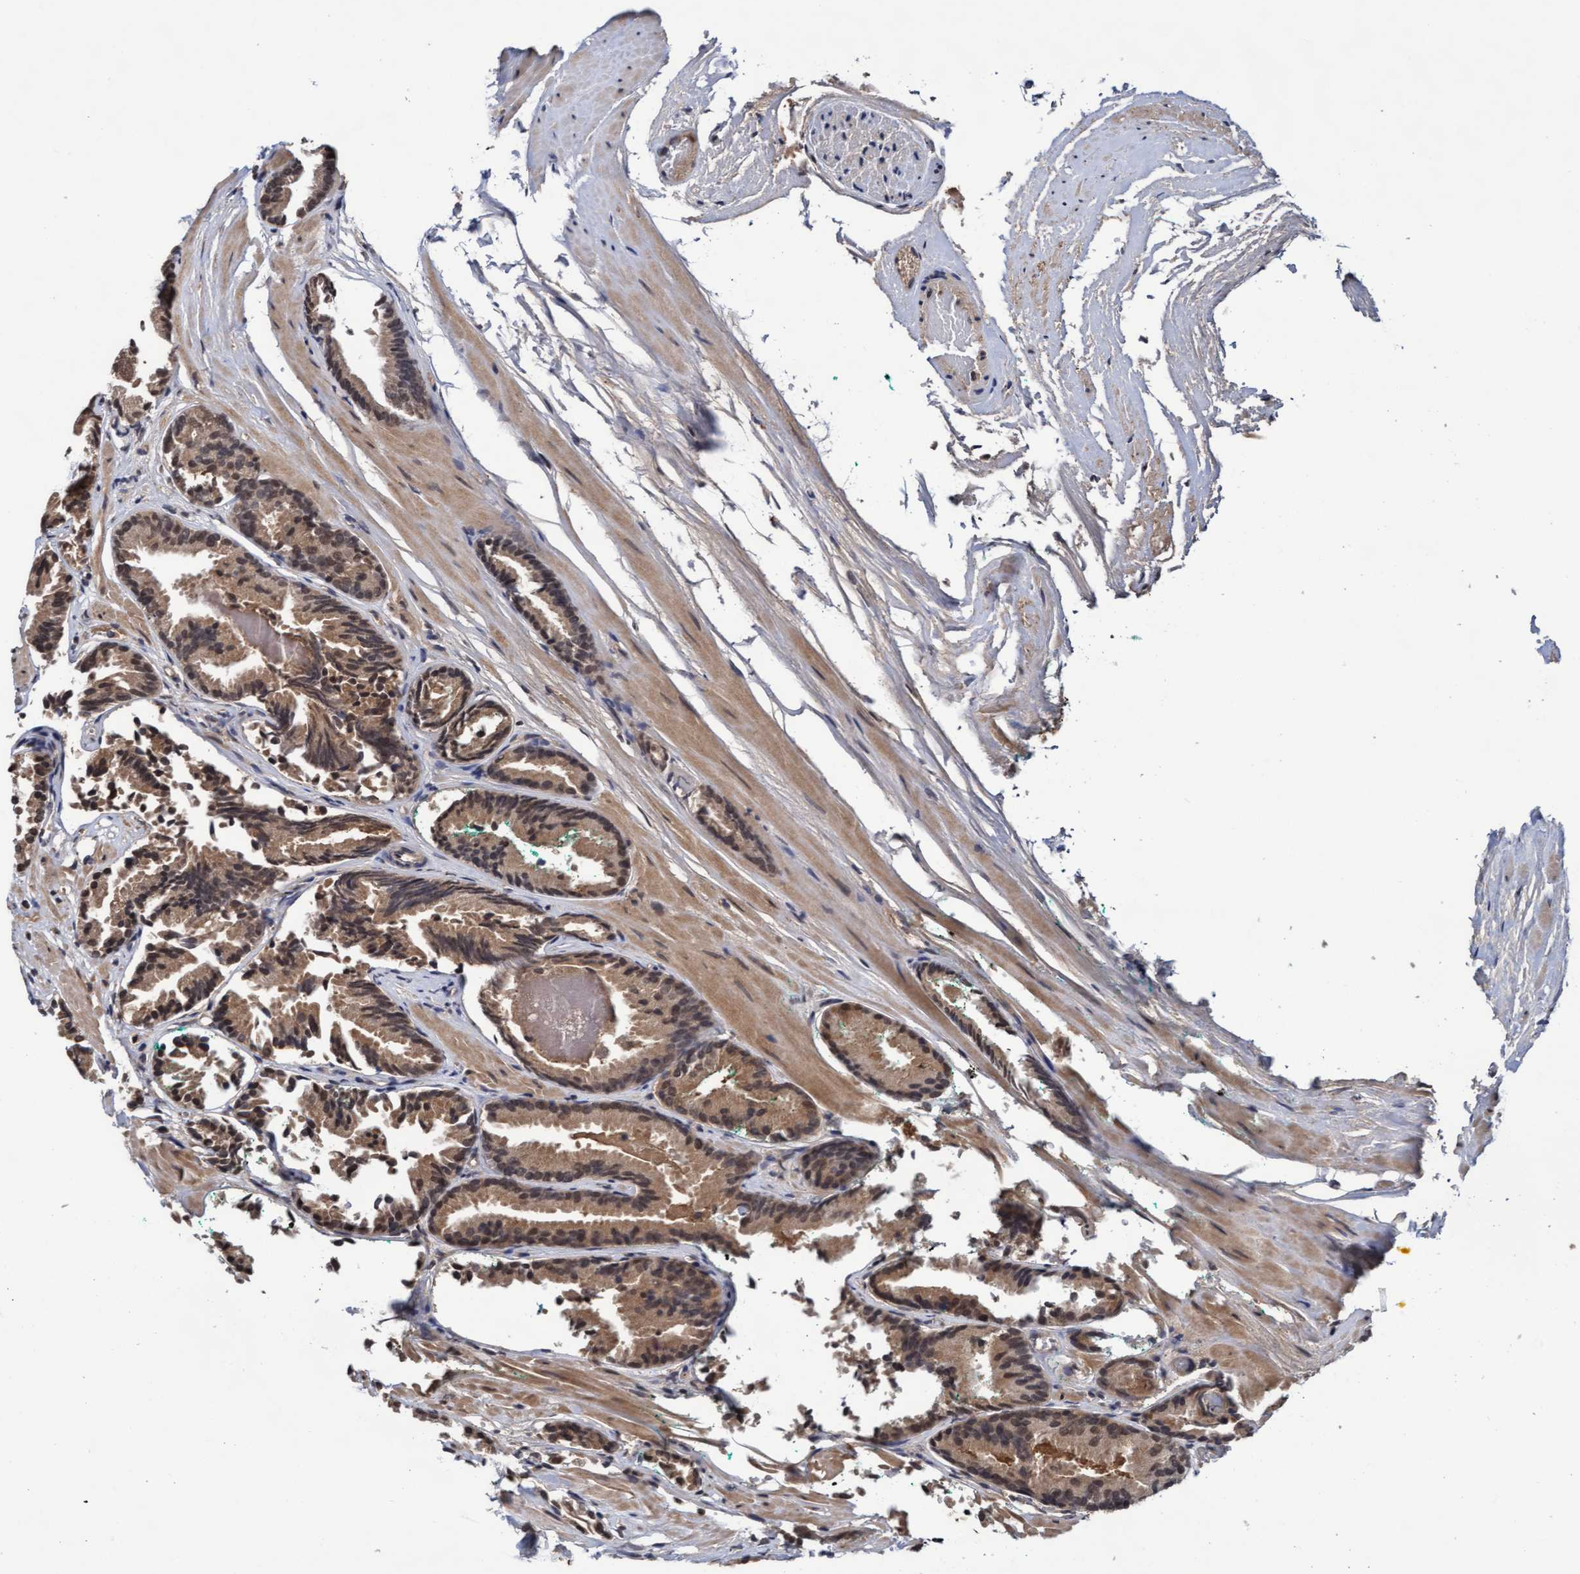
{"staining": {"intensity": "moderate", "quantity": ">75%", "location": "cytoplasmic/membranous,nuclear"}, "tissue": "prostate cancer", "cell_type": "Tumor cells", "image_type": "cancer", "snomed": [{"axis": "morphology", "description": "Adenocarcinoma, Low grade"}, {"axis": "topography", "description": "Prostate"}], "caption": "This histopathology image displays adenocarcinoma (low-grade) (prostate) stained with immunohistochemistry (IHC) to label a protein in brown. The cytoplasmic/membranous and nuclear of tumor cells show moderate positivity for the protein. Nuclei are counter-stained blue.", "gene": "WASF1", "patient": {"sex": "male", "age": 51}}